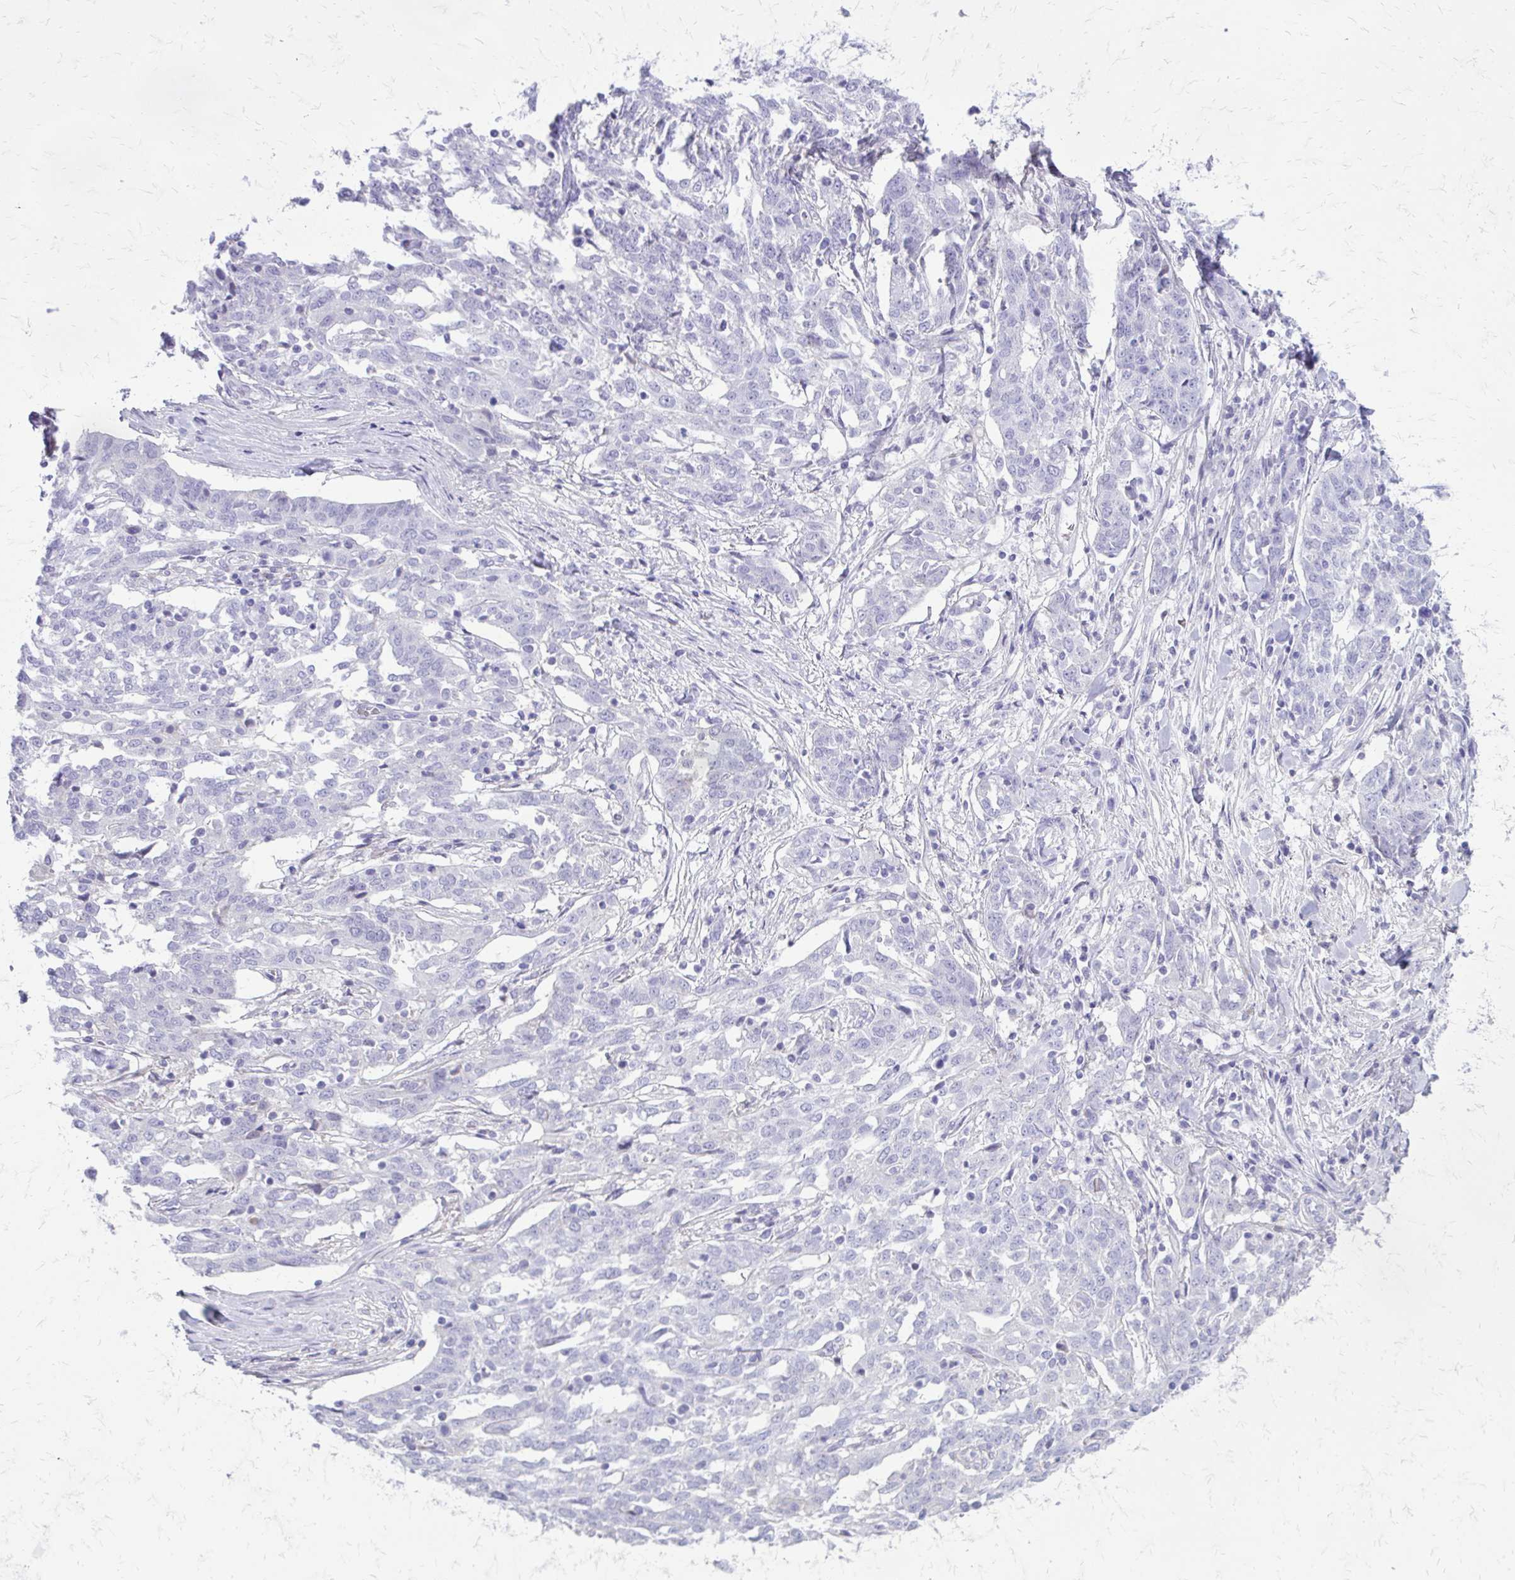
{"staining": {"intensity": "negative", "quantity": "none", "location": "none"}, "tissue": "ovarian cancer", "cell_type": "Tumor cells", "image_type": "cancer", "snomed": [{"axis": "morphology", "description": "Cystadenocarcinoma, serous, NOS"}, {"axis": "topography", "description": "Ovary"}], "caption": "Immunohistochemical staining of ovarian cancer exhibits no significant expression in tumor cells. (Brightfield microscopy of DAB (3,3'-diaminobenzidine) IHC at high magnification).", "gene": "SIGLEC11", "patient": {"sex": "female", "age": 67}}